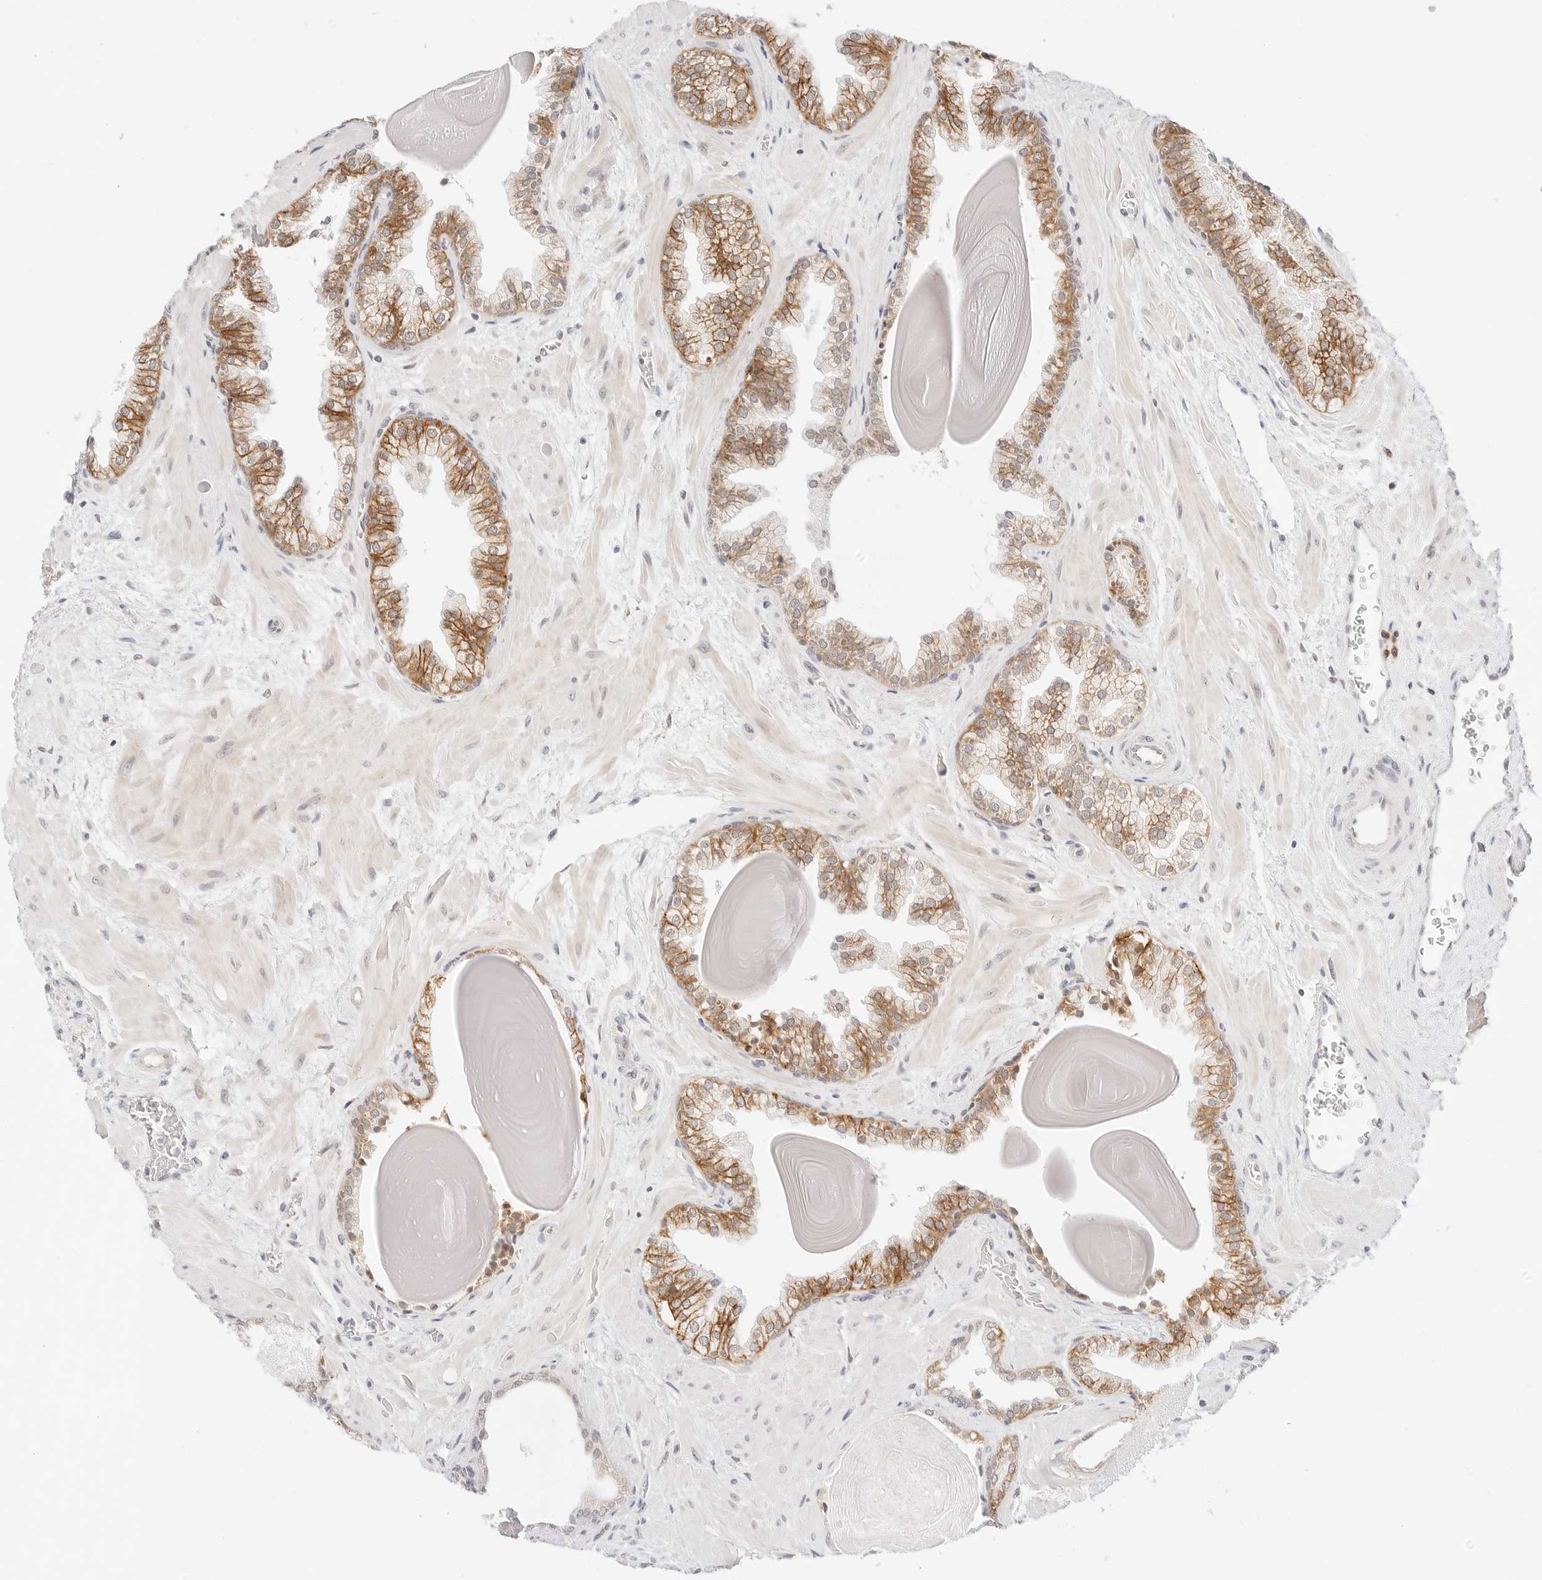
{"staining": {"intensity": "moderate", "quantity": ">75%", "location": "cytoplasmic/membranous"}, "tissue": "prostate", "cell_type": "Glandular cells", "image_type": "normal", "snomed": [{"axis": "morphology", "description": "Normal tissue, NOS"}, {"axis": "topography", "description": "Prostate"}], "caption": "Prostate stained with immunohistochemistry (IHC) displays moderate cytoplasmic/membranous staining in about >75% of glandular cells.", "gene": "ERO1B", "patient": {"sex": "male", "age": 48}}